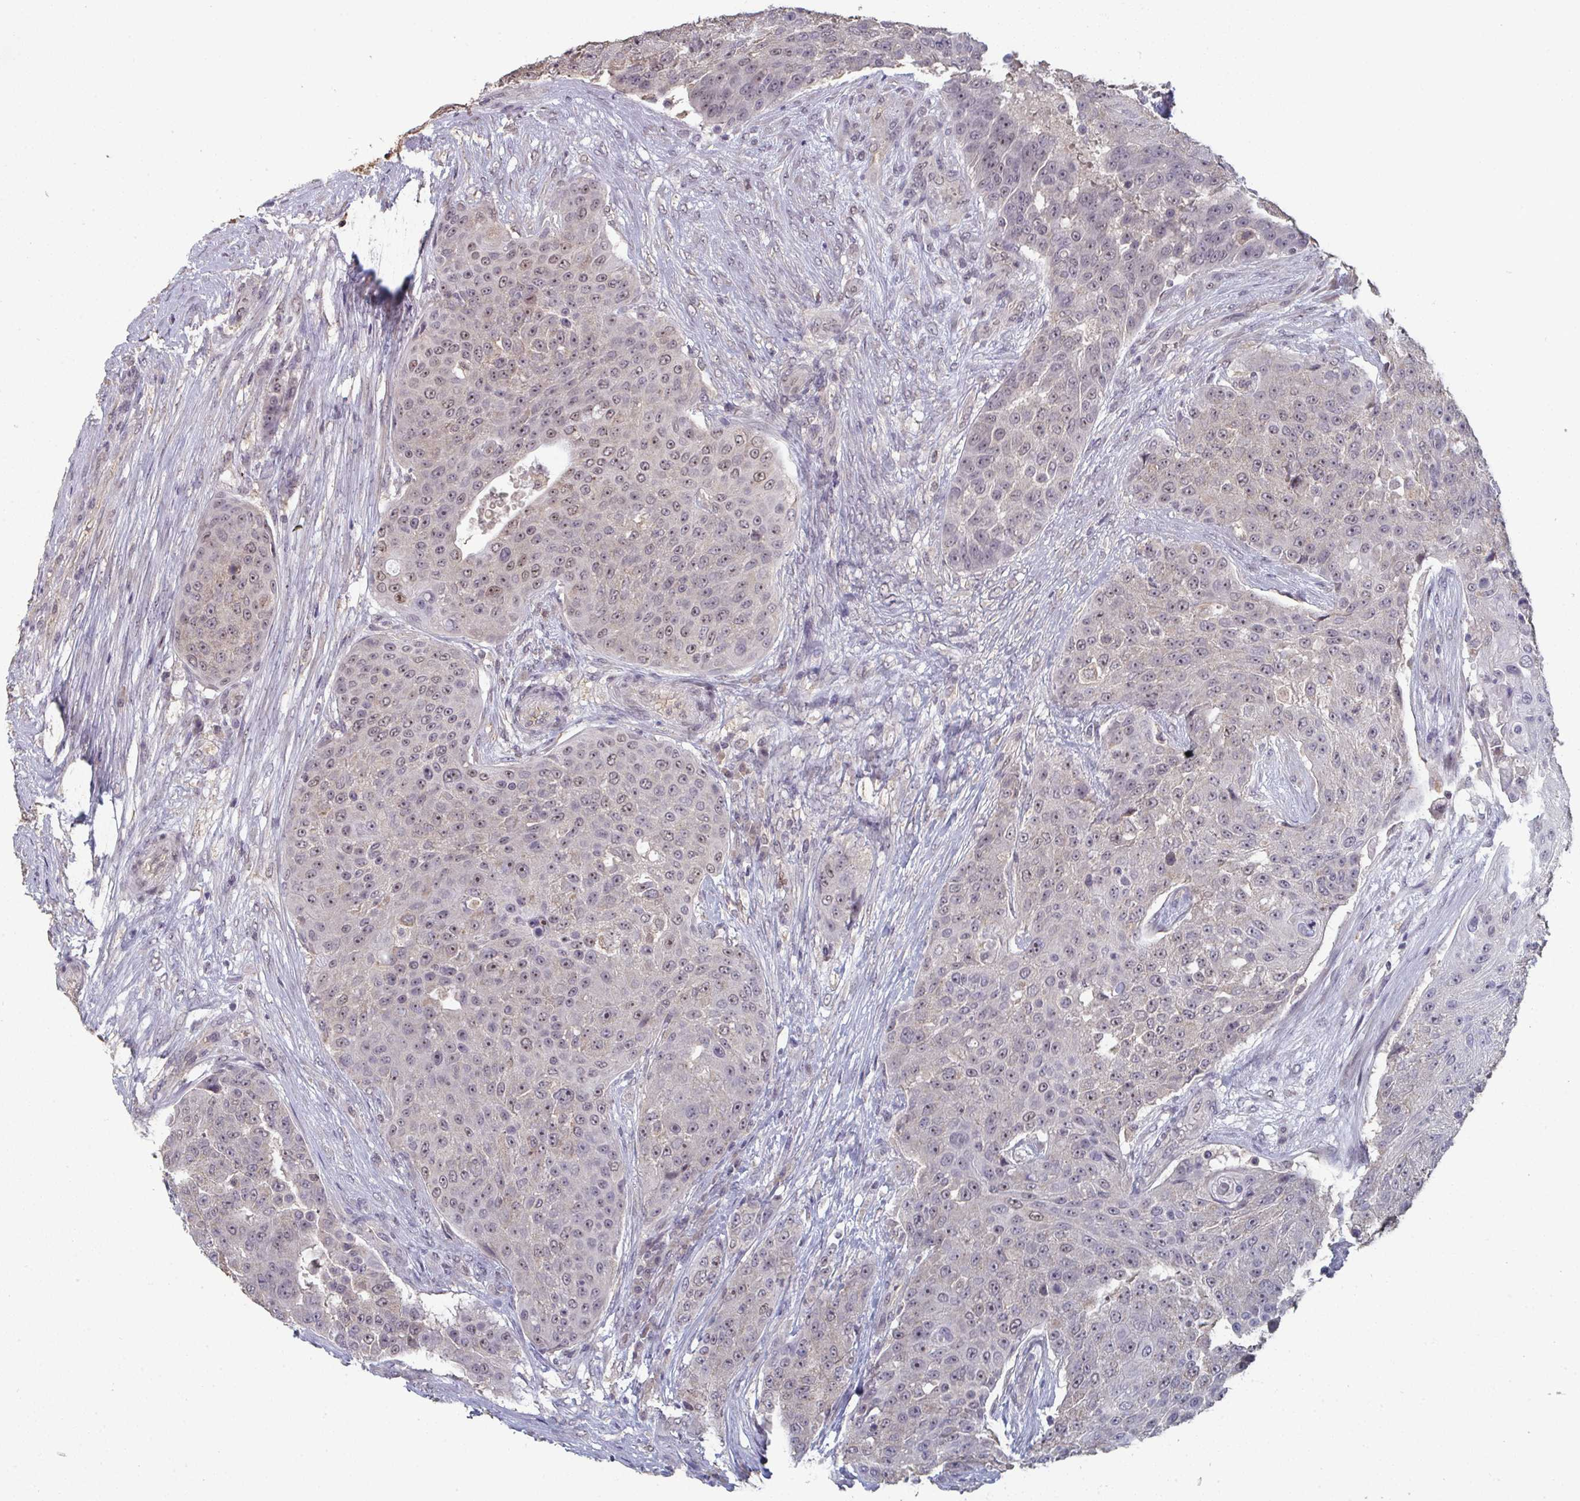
{"staining": {"intensity": "moderate", "quantity": "25%-75%", "location": "nuclear"}, "tissue": "urothelial cancer", "cell_type": "Tumor cells", "image_type": "cancer", "snomed": [{"axis": "morphology", "description": "Urothelial carcinoma, High grade"}, {"axis": "topography", "description": "Urinary bladder"}], "caption": "High-power microscopy captured an IHC photomicrograph of urothelial cancer, revealing moderate nuclear staining in about 25%-75% of tumor cells.", "gene": "LIX1", "patient": {"sex": "female", "age": 63}}